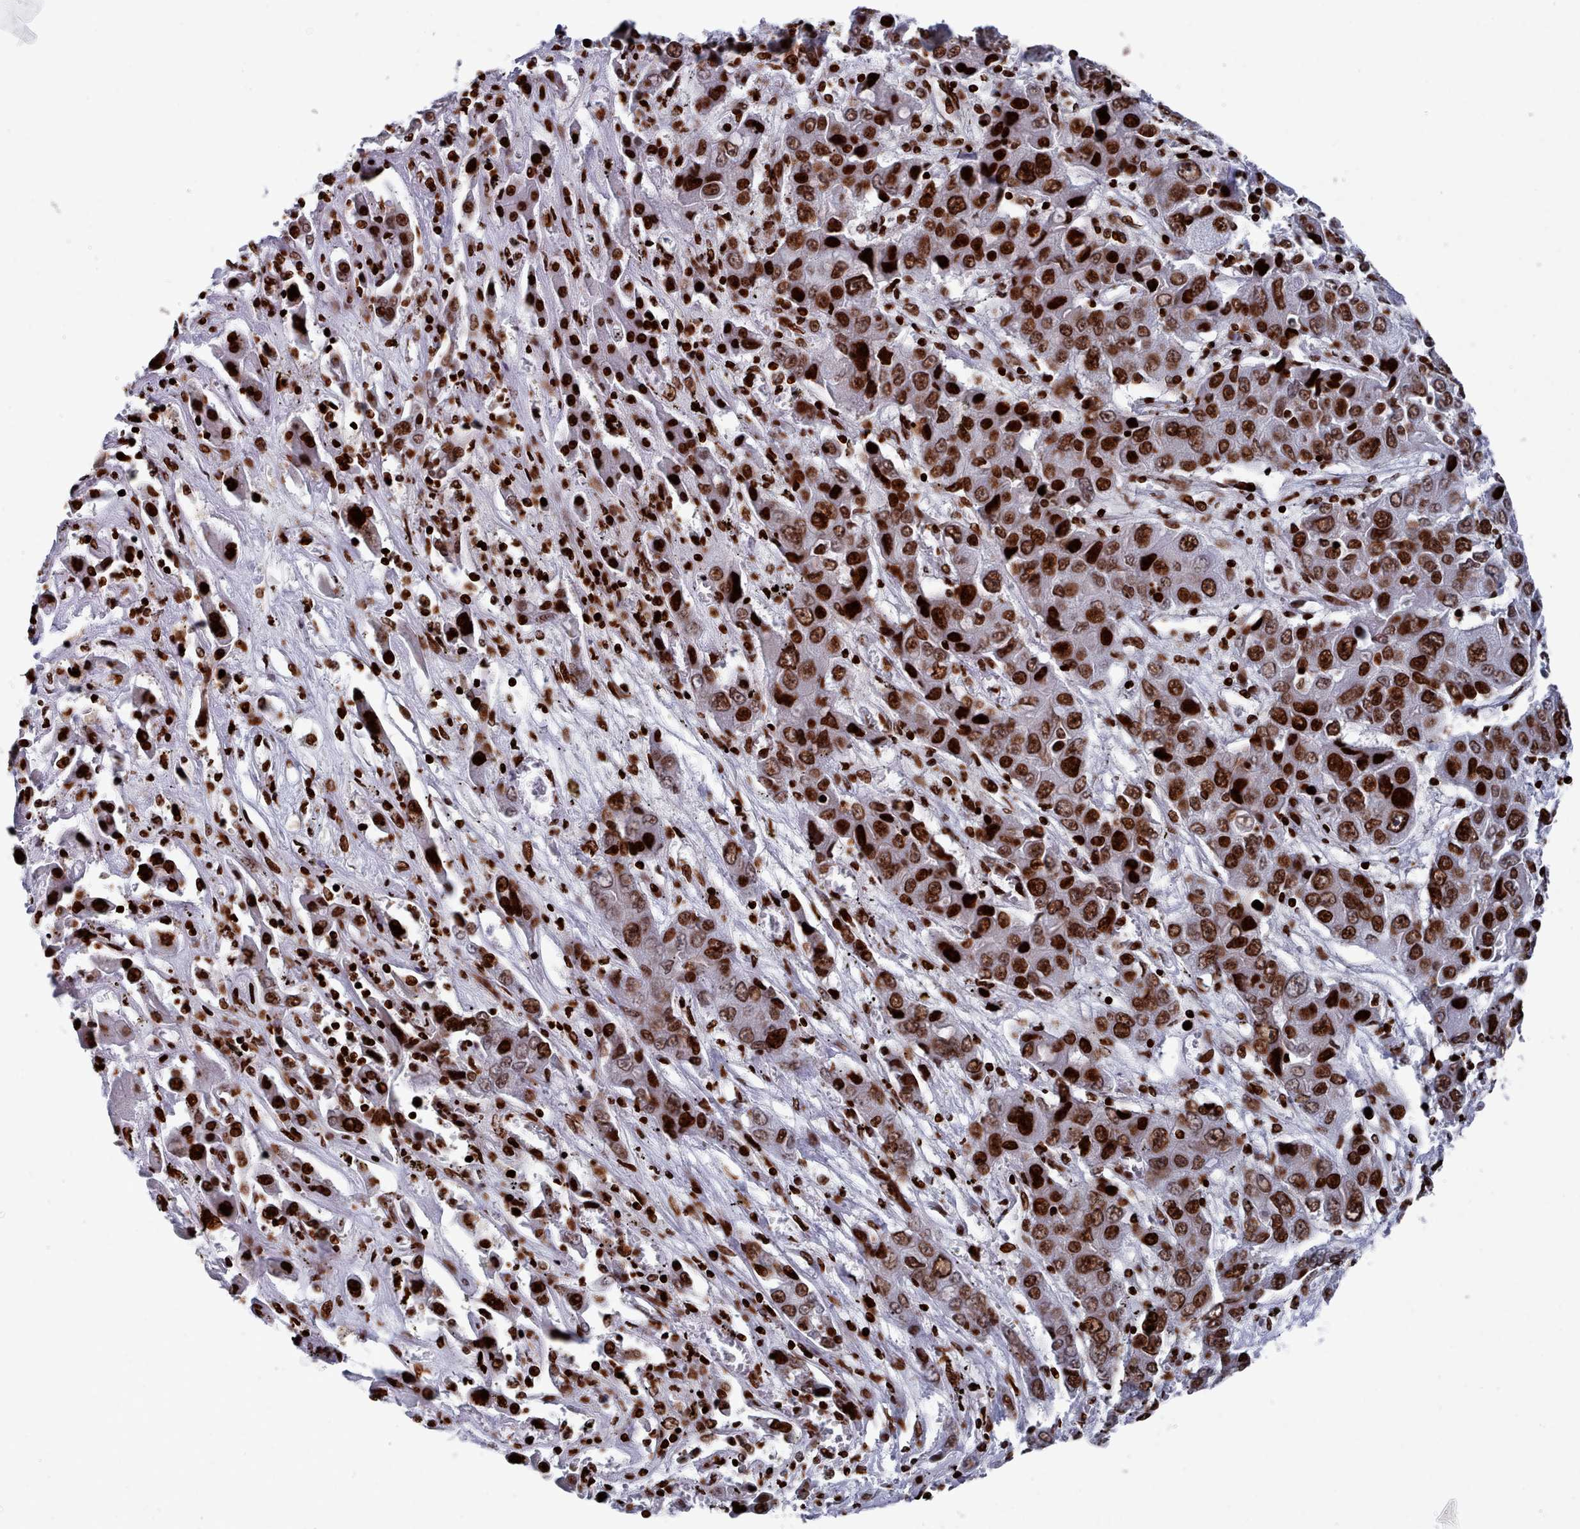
{"staining": {"intensity": "strong", "quantity": ">75%", "location": "nuclear"}, "tissue": "liver cancer", "cell_type": "Tumor cells", "image_type": "cancer", "snomed": [{"axis": "morphology", "description": "Cholangiocarcinoma"}, {"axis": "topography", "description": "Liver"}], "caption": "Approximately >75% of tumor cells in human liver cholangiocarcinoma display strong nuclear protein positivity as visualized by brown immunohistochemical staining.", "gene": "PCDHB12", "patient": {"sex": "male", "age": 67}}